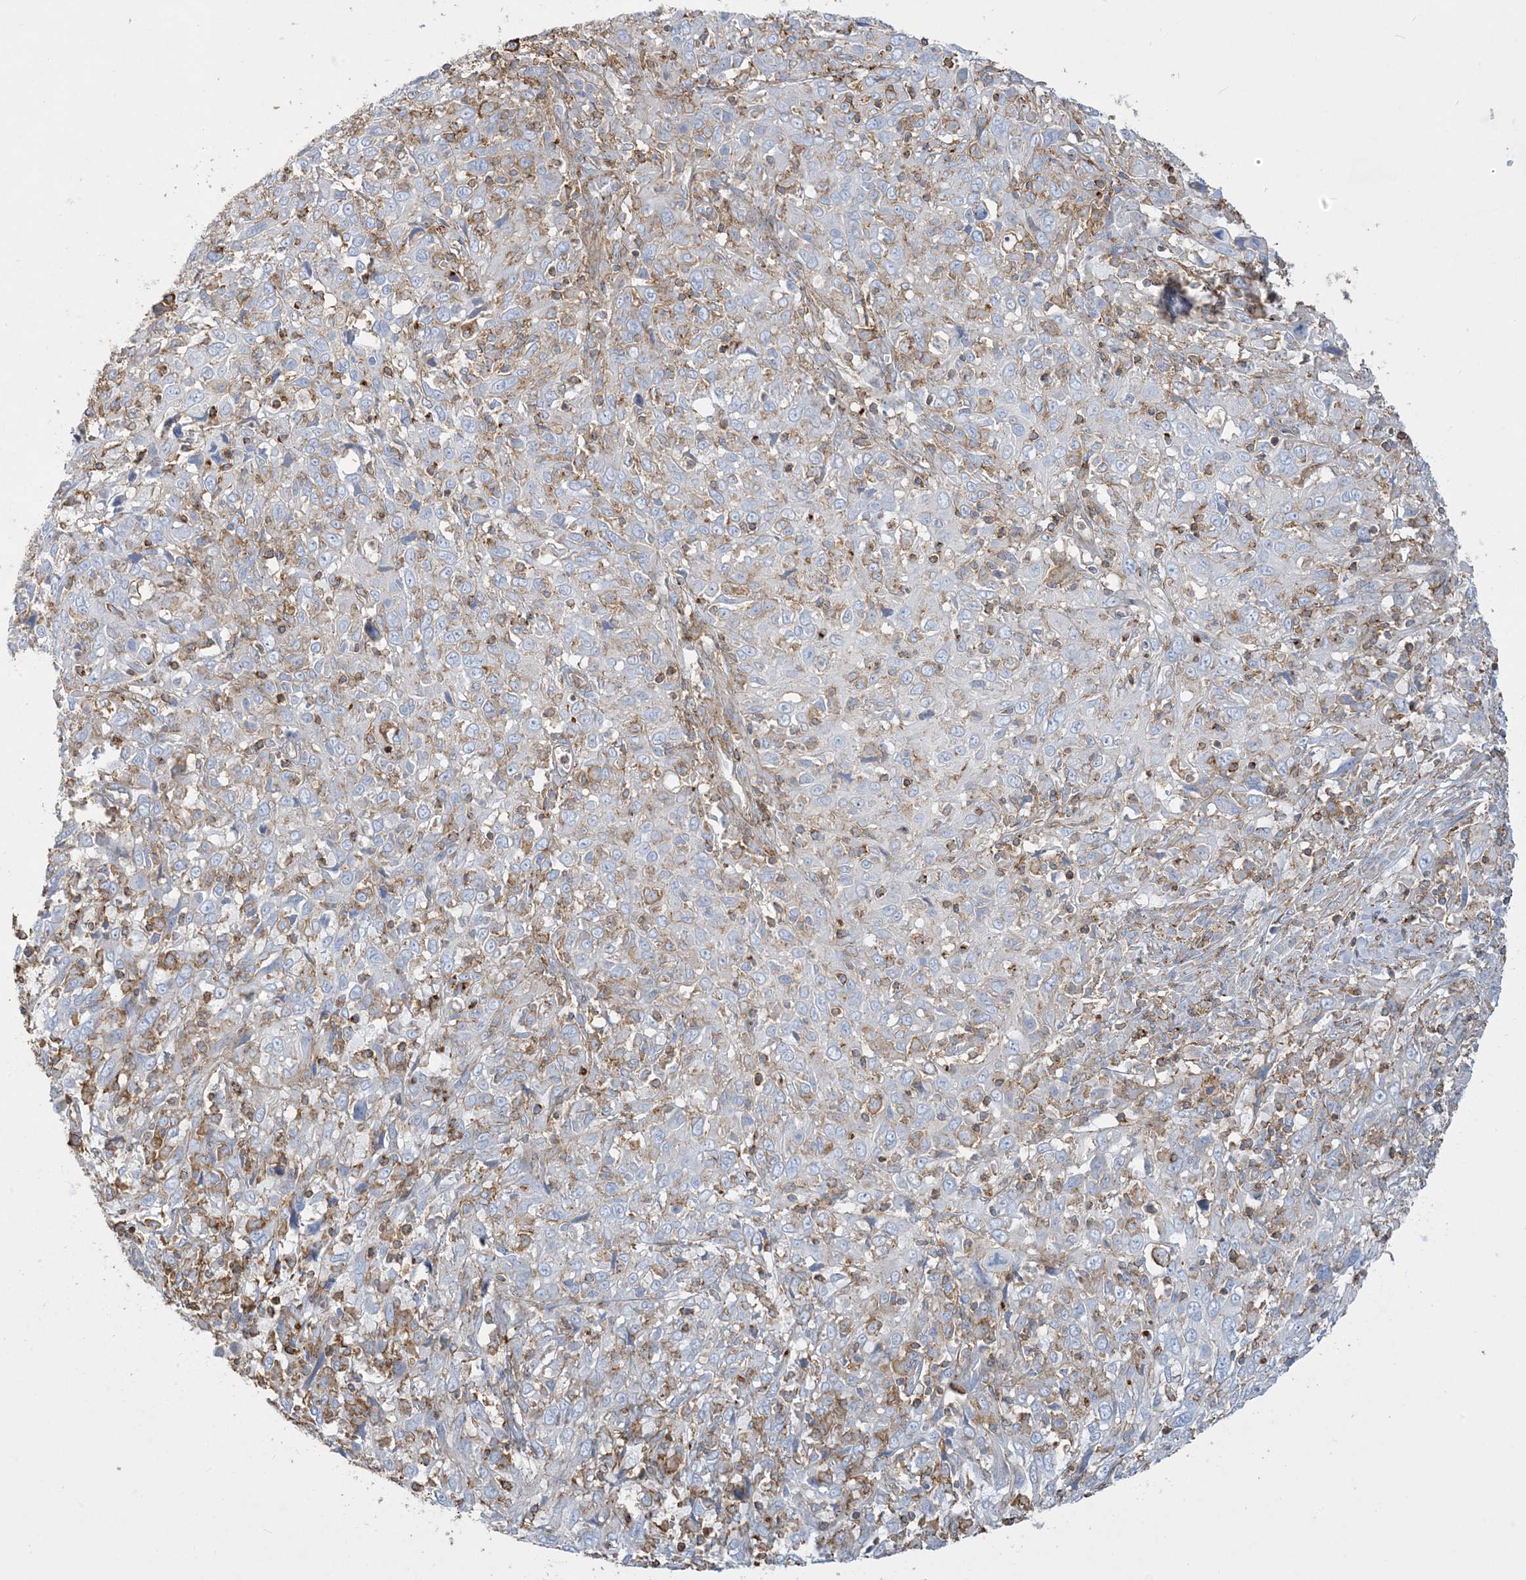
{"staining": {"intensity": "negative", "quantity": "none", "location": "none"}, "tissue": "cervical cancer", "cell_type": "Tumor cells", "image_type": "cancer", "snomed": [{"axis": "morphology", "description": "Squamous cell carcinoma, NOS"}, {"axis": "topography", "description": "Cervix"}], "caption": "Cervical squamous cell carcinoma was stained to show a protein in brown. There is no significant positivity in tumor cells.", "gene": "GTF3C2", "patient": {"sex": "female", "age": 46}}